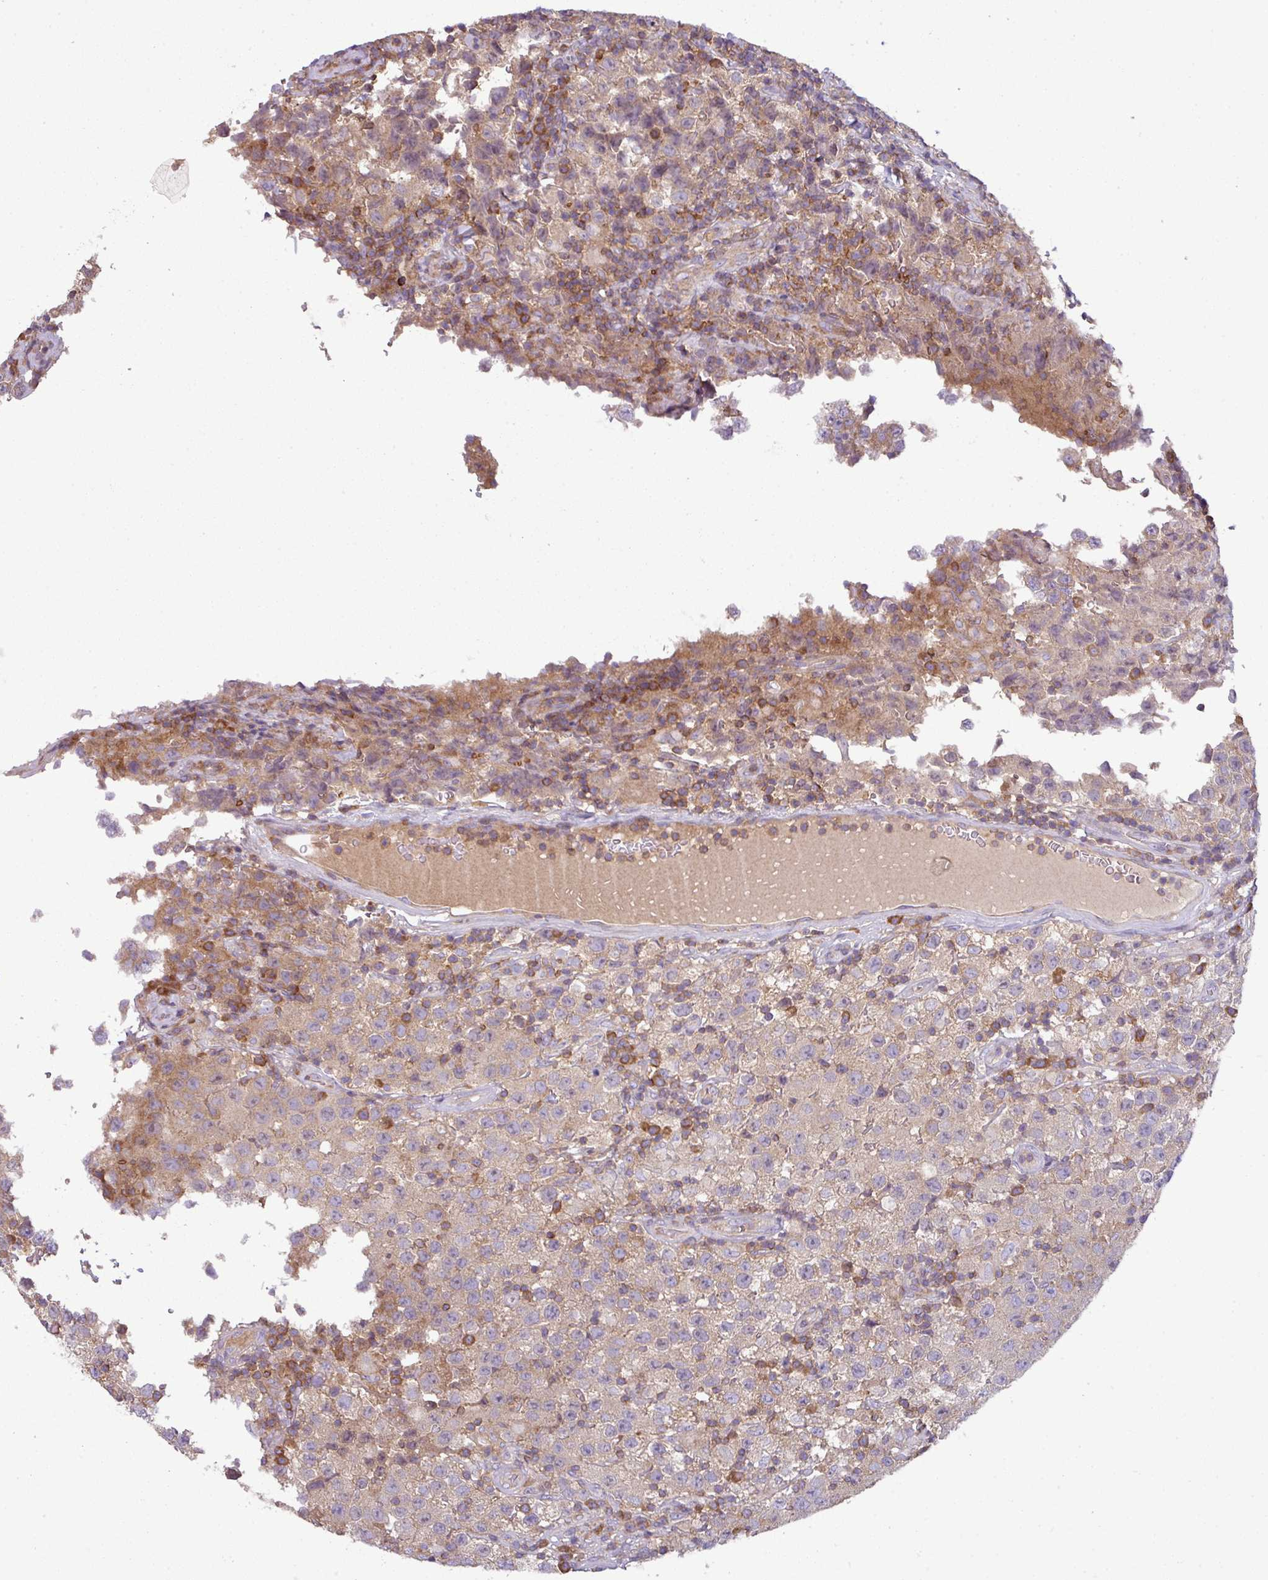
{"staining": {"intensity": "negative", "quantity": "none", "location": "none"}, "tissue": "testis cancer", "cell_type": "Tumor cells", "image_type": "cancer", "snomed": [{"axis": "morphology", "description": "Seminoma, NOS"}, {"axis": "morphology", "description": "Carcinoma, Embryonal, NOS"}, {"axis": "topography", "description": "Testis"}], "caption": "High magnification brightfield microscopy of testis embryonal carcinoma stained with DAB (brown) and counterstained with hematoxylin (blue): tumor cells show no significant positivity.", "gene": "LRRC74B", "patient": {"sex": "male", "age": 41}}